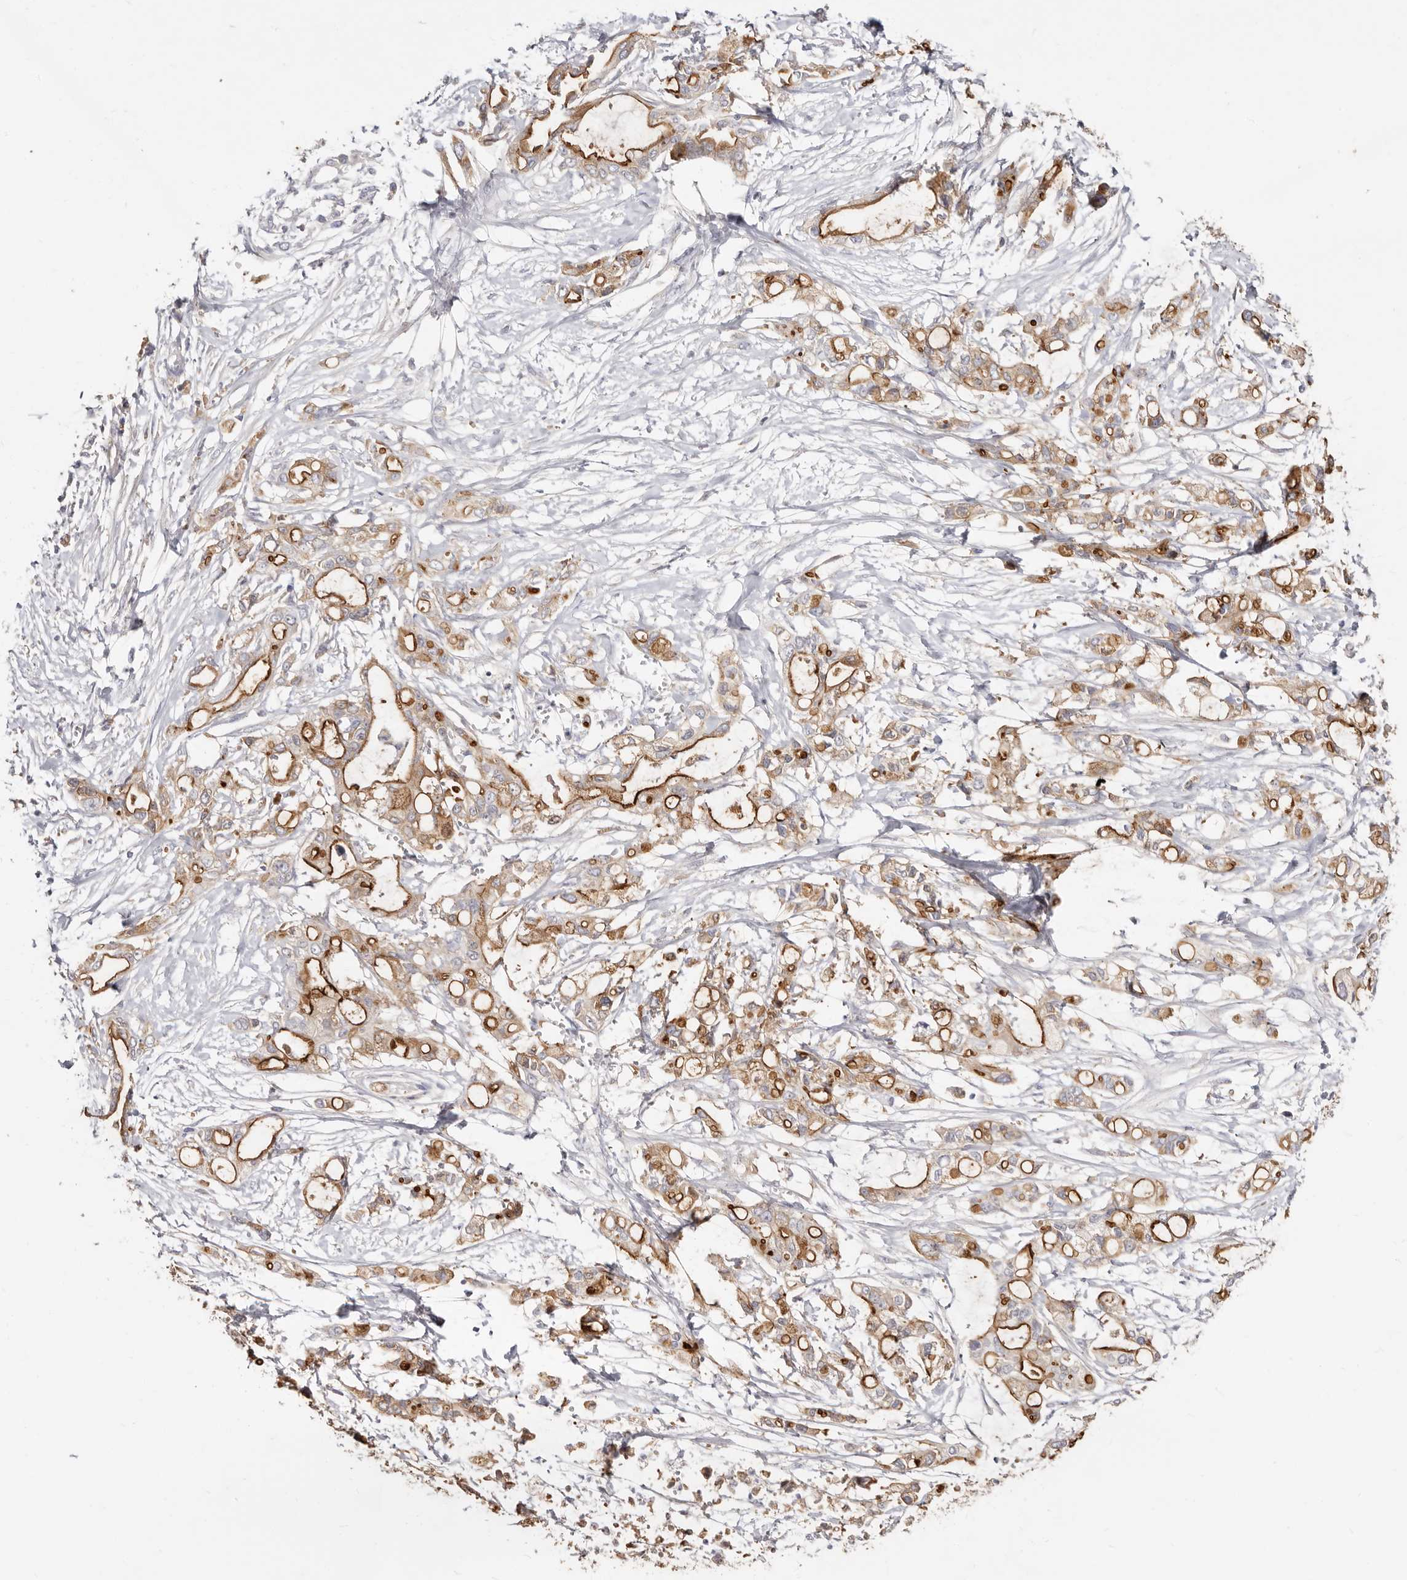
{"staining": {"intensity": "moderate", "quantity": ">75%", "location": "cytoplasmic/membranous"}, "tissue": "pancreatic cancer", "cell_type": "Tumor cells", "image_type": "cancer", "snomed": [{"axis": "morphology", "description": "Adenocarcinoma, NOS"}, {"axis": "topography", "description": "Pancreas"}], "caption": "Protein analysis of pancreatic cancer (adenocarcinoma) tissue shows moderate cytoplasmic/membranous expression in approximately >75% of tumor cells. (DAB (3,3'-diaminobenzidine) IHC with brightfield microscopy, high magnification).", "gene": "BAIAP2L1", "patient": {"sex": "male", "age": 68}}